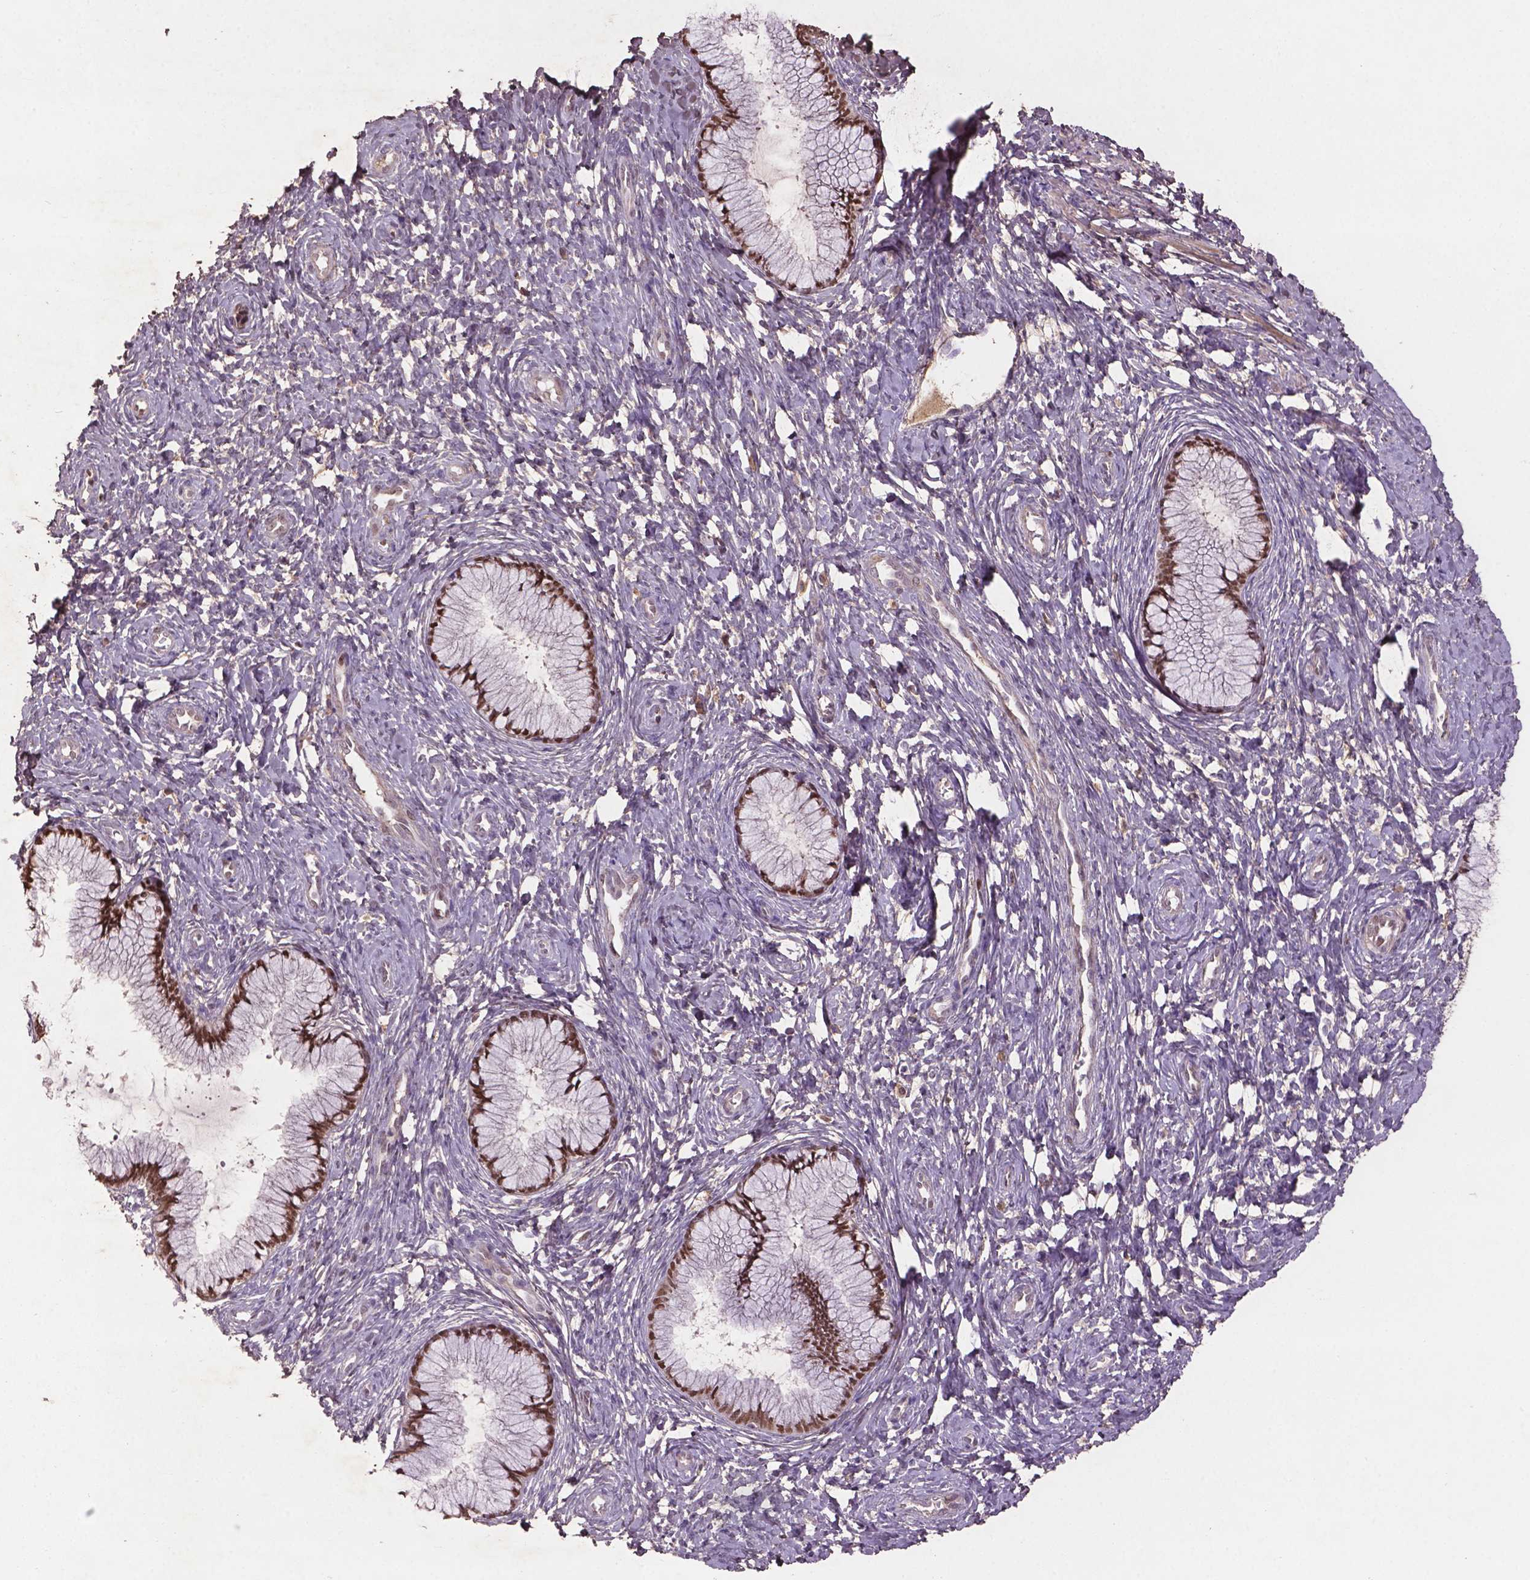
{"staining": {"intensity": "strong", "quantity": ">75%", "location": "nuclear"}, "tissue": "cervix", "cell_type": "Glandular cells", "image_type": "normal", "snomed": [{"axis": "morphology", "description": "Normal tissue, NOS"}, {"axis": "topography", "description": "Cervix"}], "caption": "Protein expression analysis of benign cervix displays strong nuclear positivity in about >75% of glandular cells. The protein of interest is shown in brown color, while the nuclei are stained blue.", "gene": "SOX17", "patient": {"sex": "female", "age": 37}}